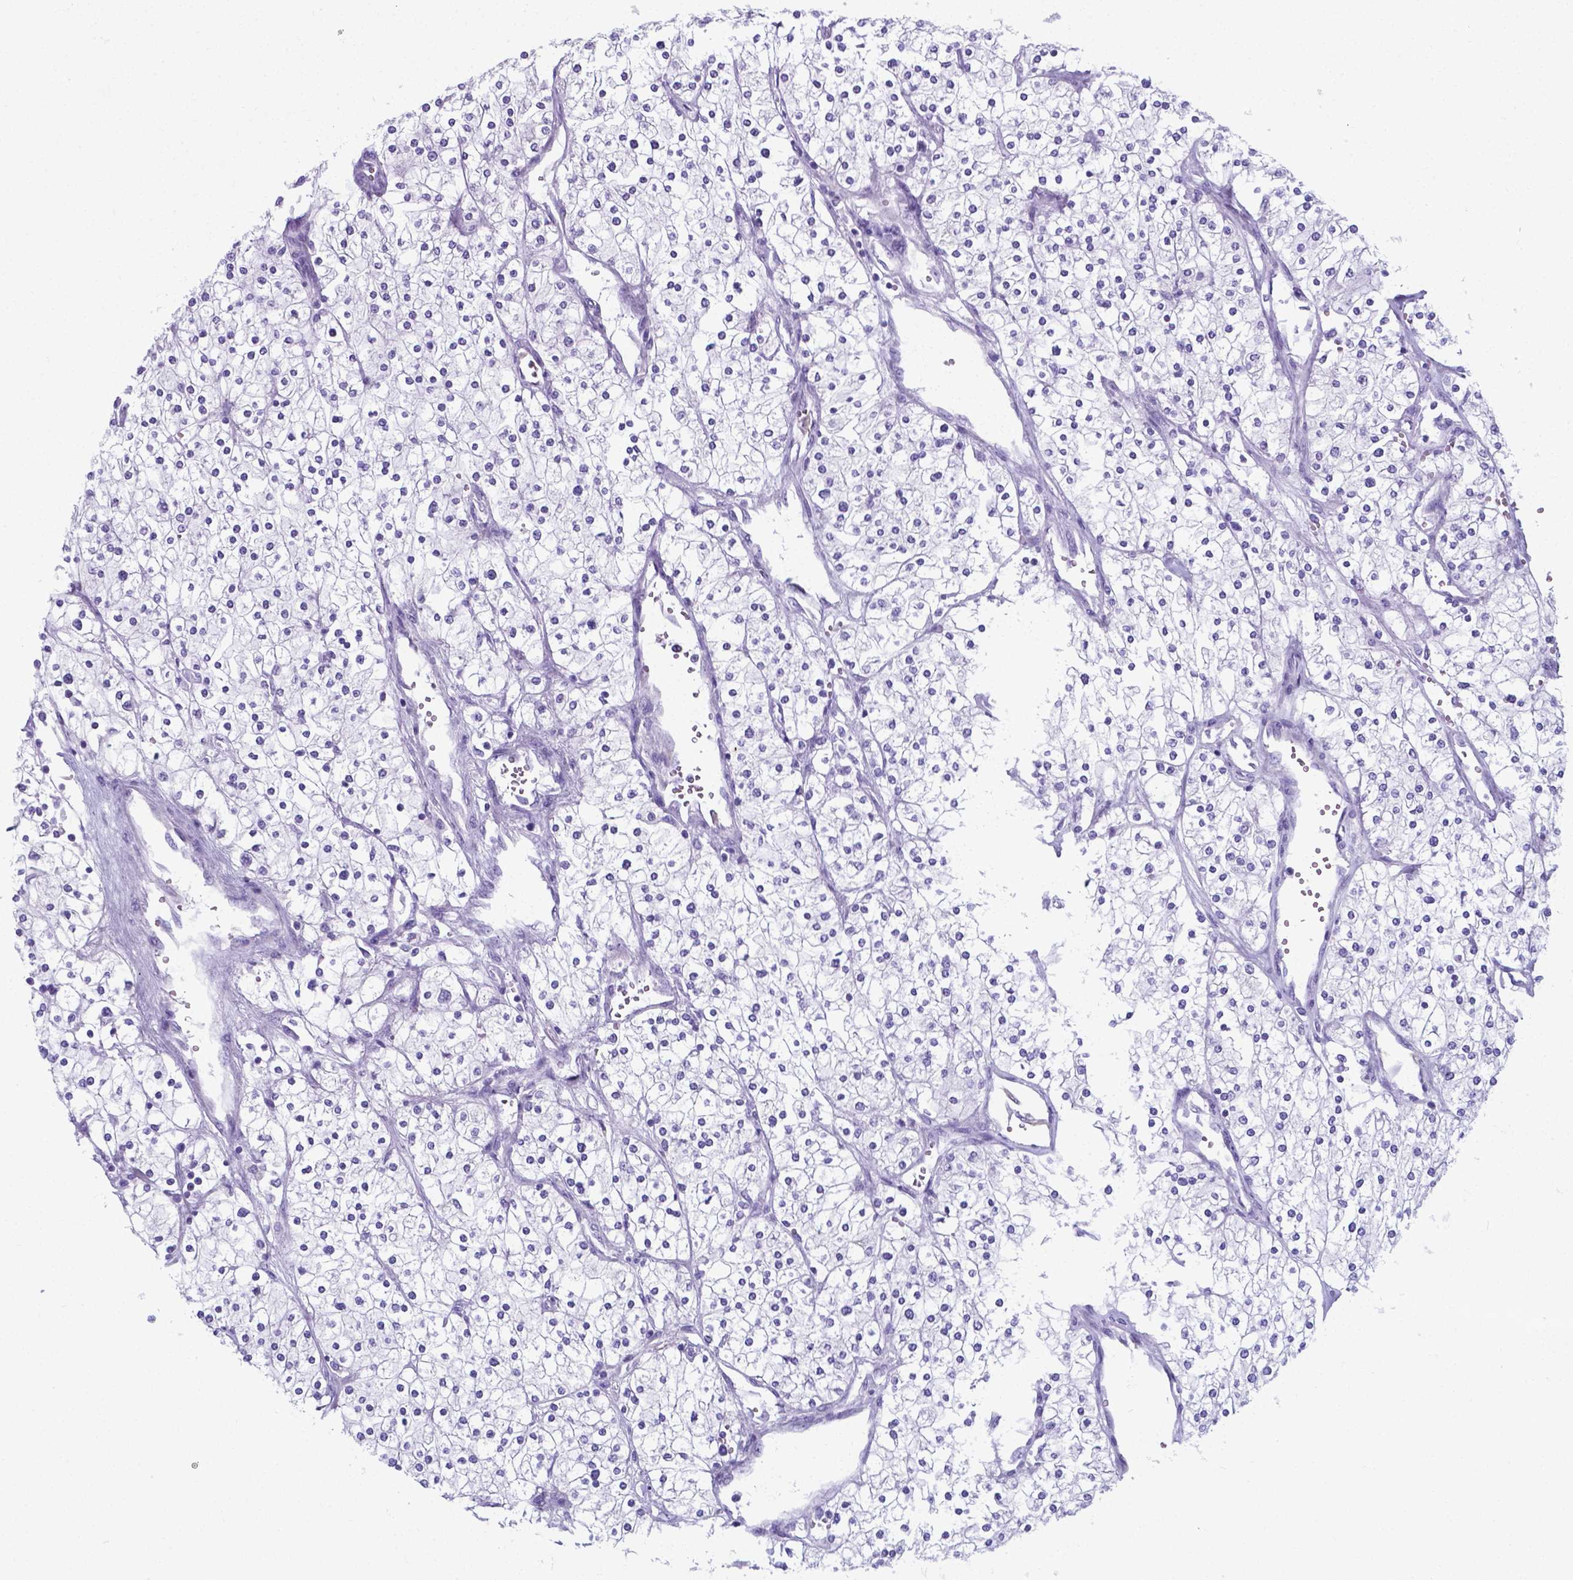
{"staining": {"intensity": "negative", "quantity": "none", "location": "none"}, "tissue": "renal cancer", "cell_type": "Tumor cells", "image_type": "cancer", "snomed": [{"axis": "morphology", "description": "Adenocarcinoma, NOS"}, {"axis": "topography", "description": "Kidney"}], "caption": "Human renal adenocarcinoma stained for a protein using immunohistochemistry (IHC) shows no staining in tumor cells.", "gene": "AP5B1", "patient": {"sex": "male", "age": 80}}